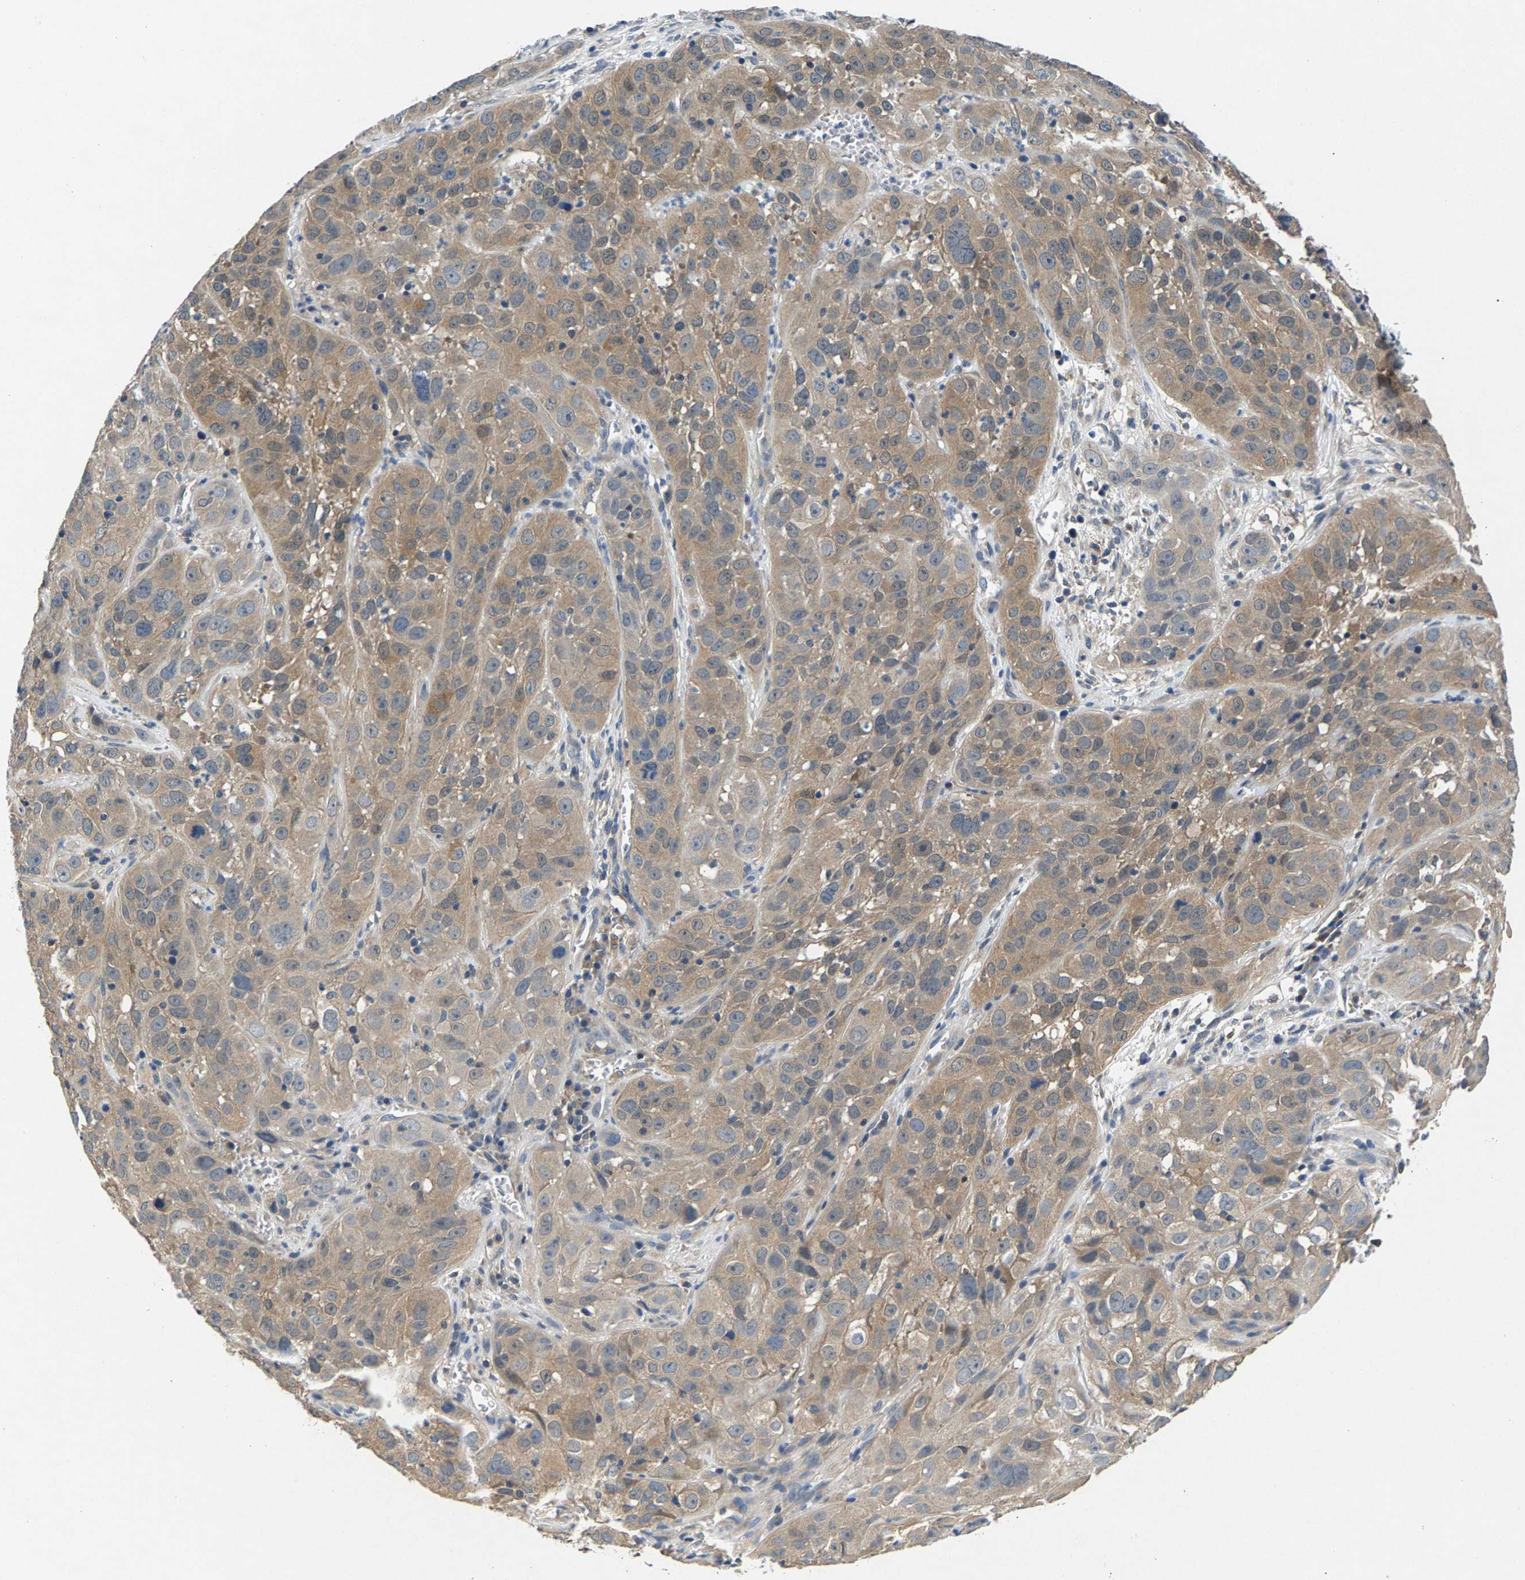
{"staining": {"intensity": "weak", "quantity": ">75%", "location": "cytoplasmic/membranous"}, "tissue": "cervical cancer", "cell_type": "Tumor cells", "image_type": "cancer", "snomed": [{"axis": "morphology", "description": "Squamous cell carcinoma, NOS"}, {"axis": "topography", "description": "Cervix"}], "caption": "Immunohistochemistry of cervical cancer (squamous cell carcinoma) shows low levels of weak cytoplasmic/membranous staining in approximately >75% of tumor cells.", "gene": "NT5C", "patient": {"sex": "female", "age": 32}}